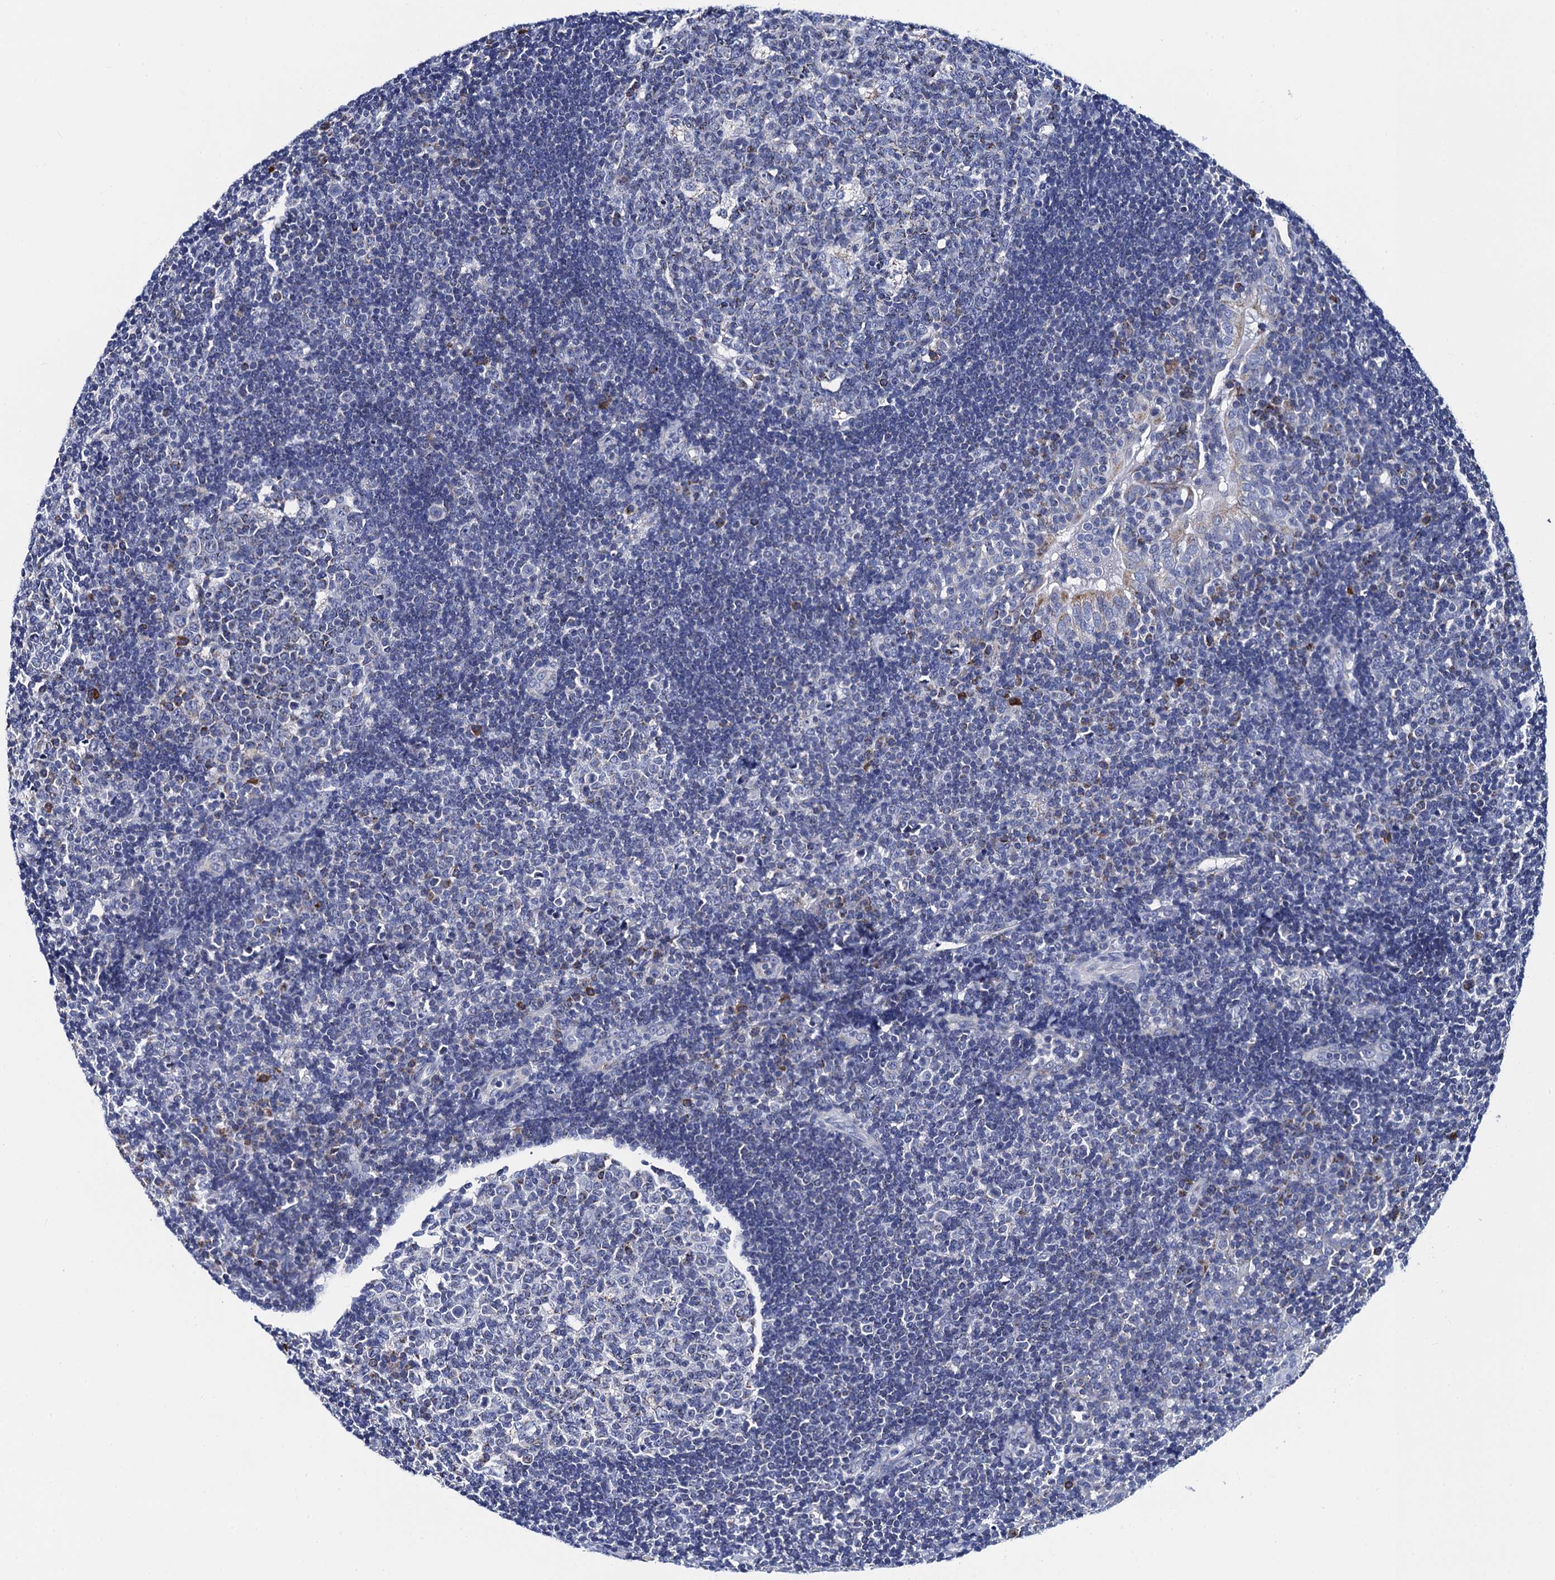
{"staining": {"intensity": "negative", "quantity": "none", "location": "none"}, "tissue": "tonsil", "cell_type": "Germinal center cells", "image_type": "normal", "snomed": [{"axis": "morphology", "description": "Normal tissue, NOS"}, {"axis": "topography", "description": "Tonsil"}], "caption": "Germinal center cells are negative for protein expression in normal human tonsil. Brightfield microscopy of immunohistochemistry stained with DAB (3,3'-diaminobenzidine) (brown) and hematoxylin (blue), captured at high magnification.", "gene": "ACADSB", "patient": {"sex": "female", "age": 40}}